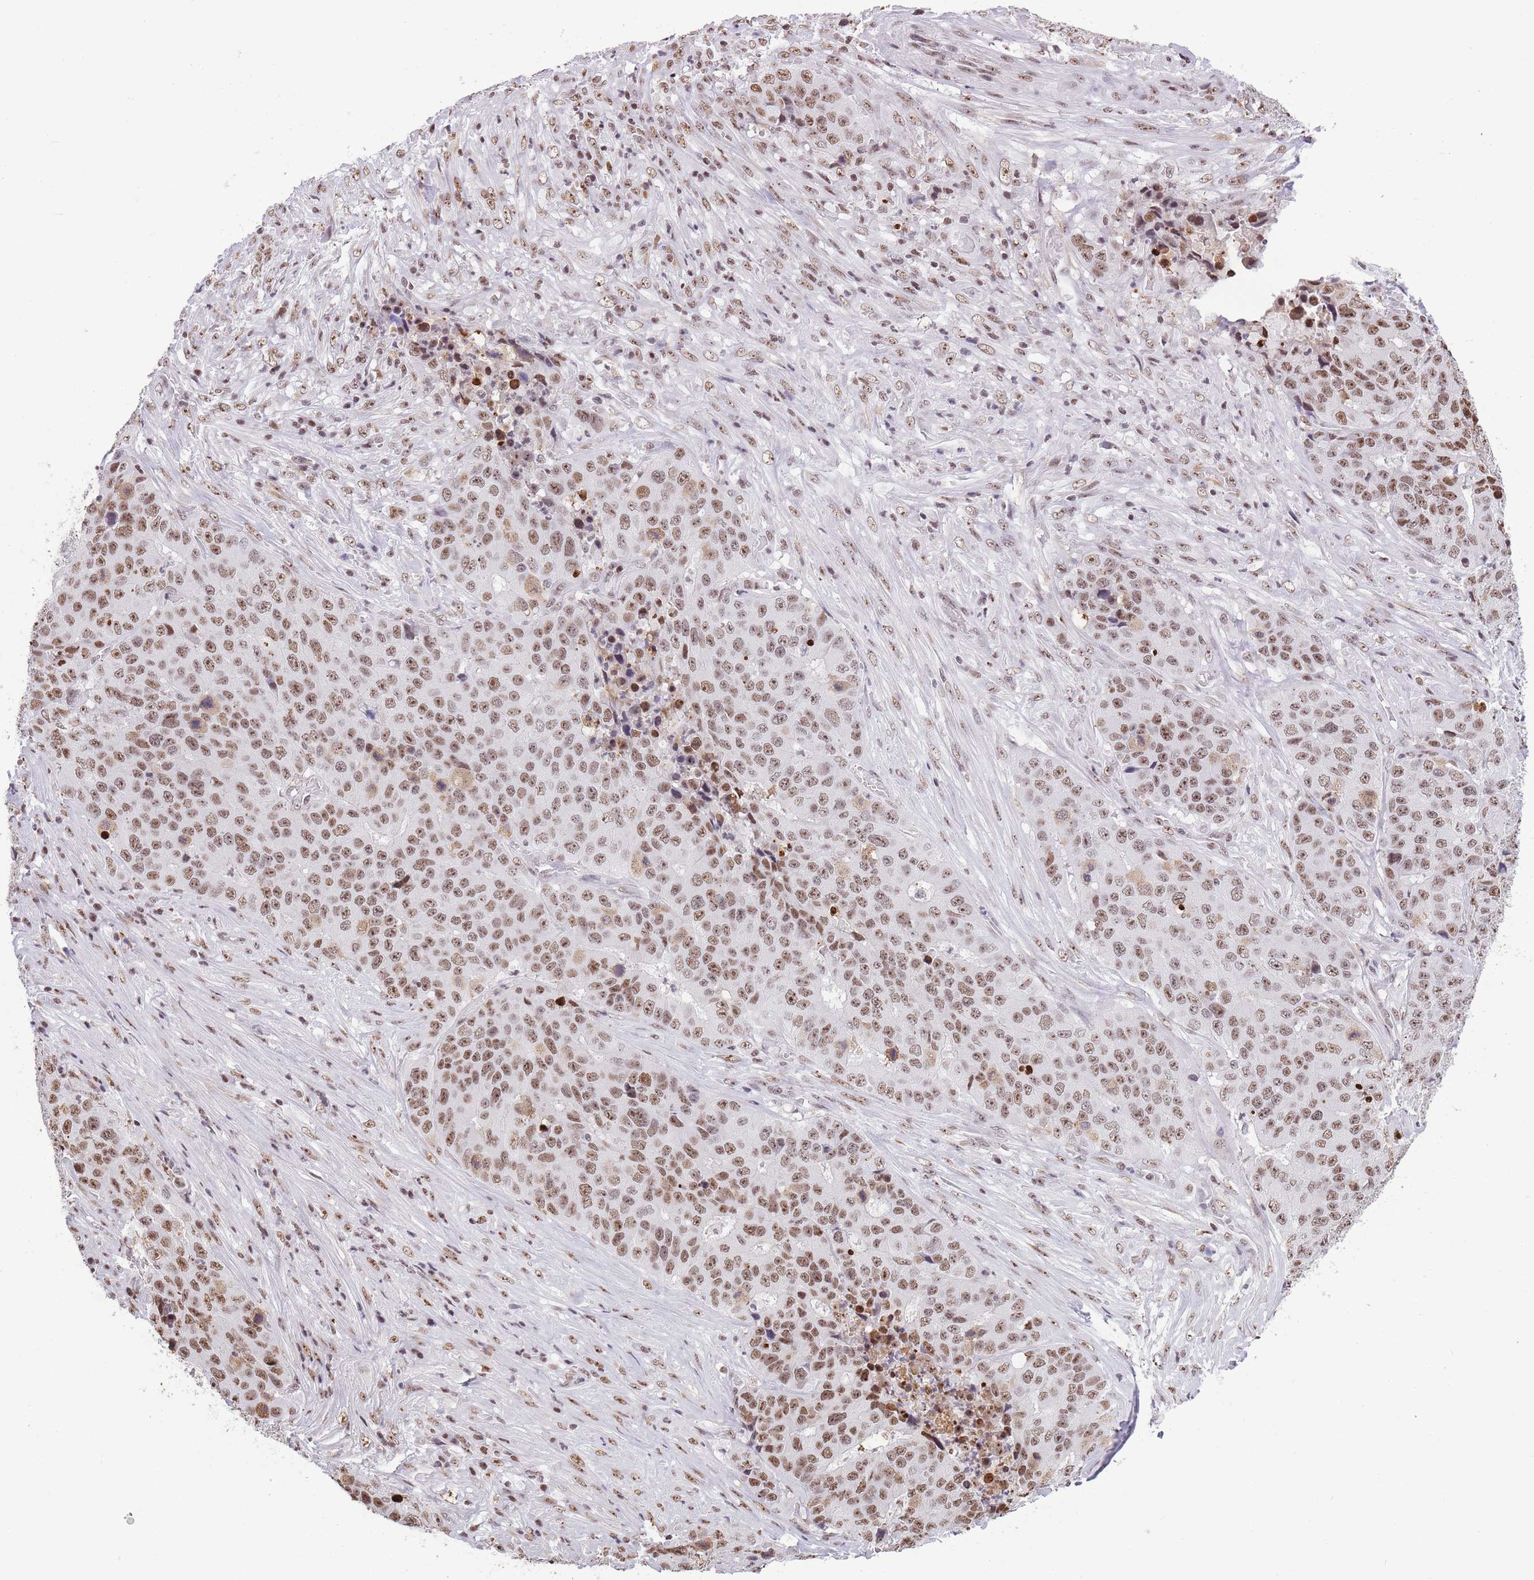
{"staining": {"intensity": "moderate", "quantity": ">75%", "location": "nuclear"}, "tissue": "stomach cancer", "cell_type": "Tumor cells", "image_type": "cancer", "snomed": [{"axis": "morphology", "description": "Adenocarcinoma, NOS"}, {"axis": "topography", "description": "Stomach"}], "caption": "This image demonstrates IHC staining of adenocarcinoma (stomach), with medium moderate nuclear expression in about >75% of tumor cells.", "gene": "EVC2", "patient": {"sex": "male", "age": 71}}